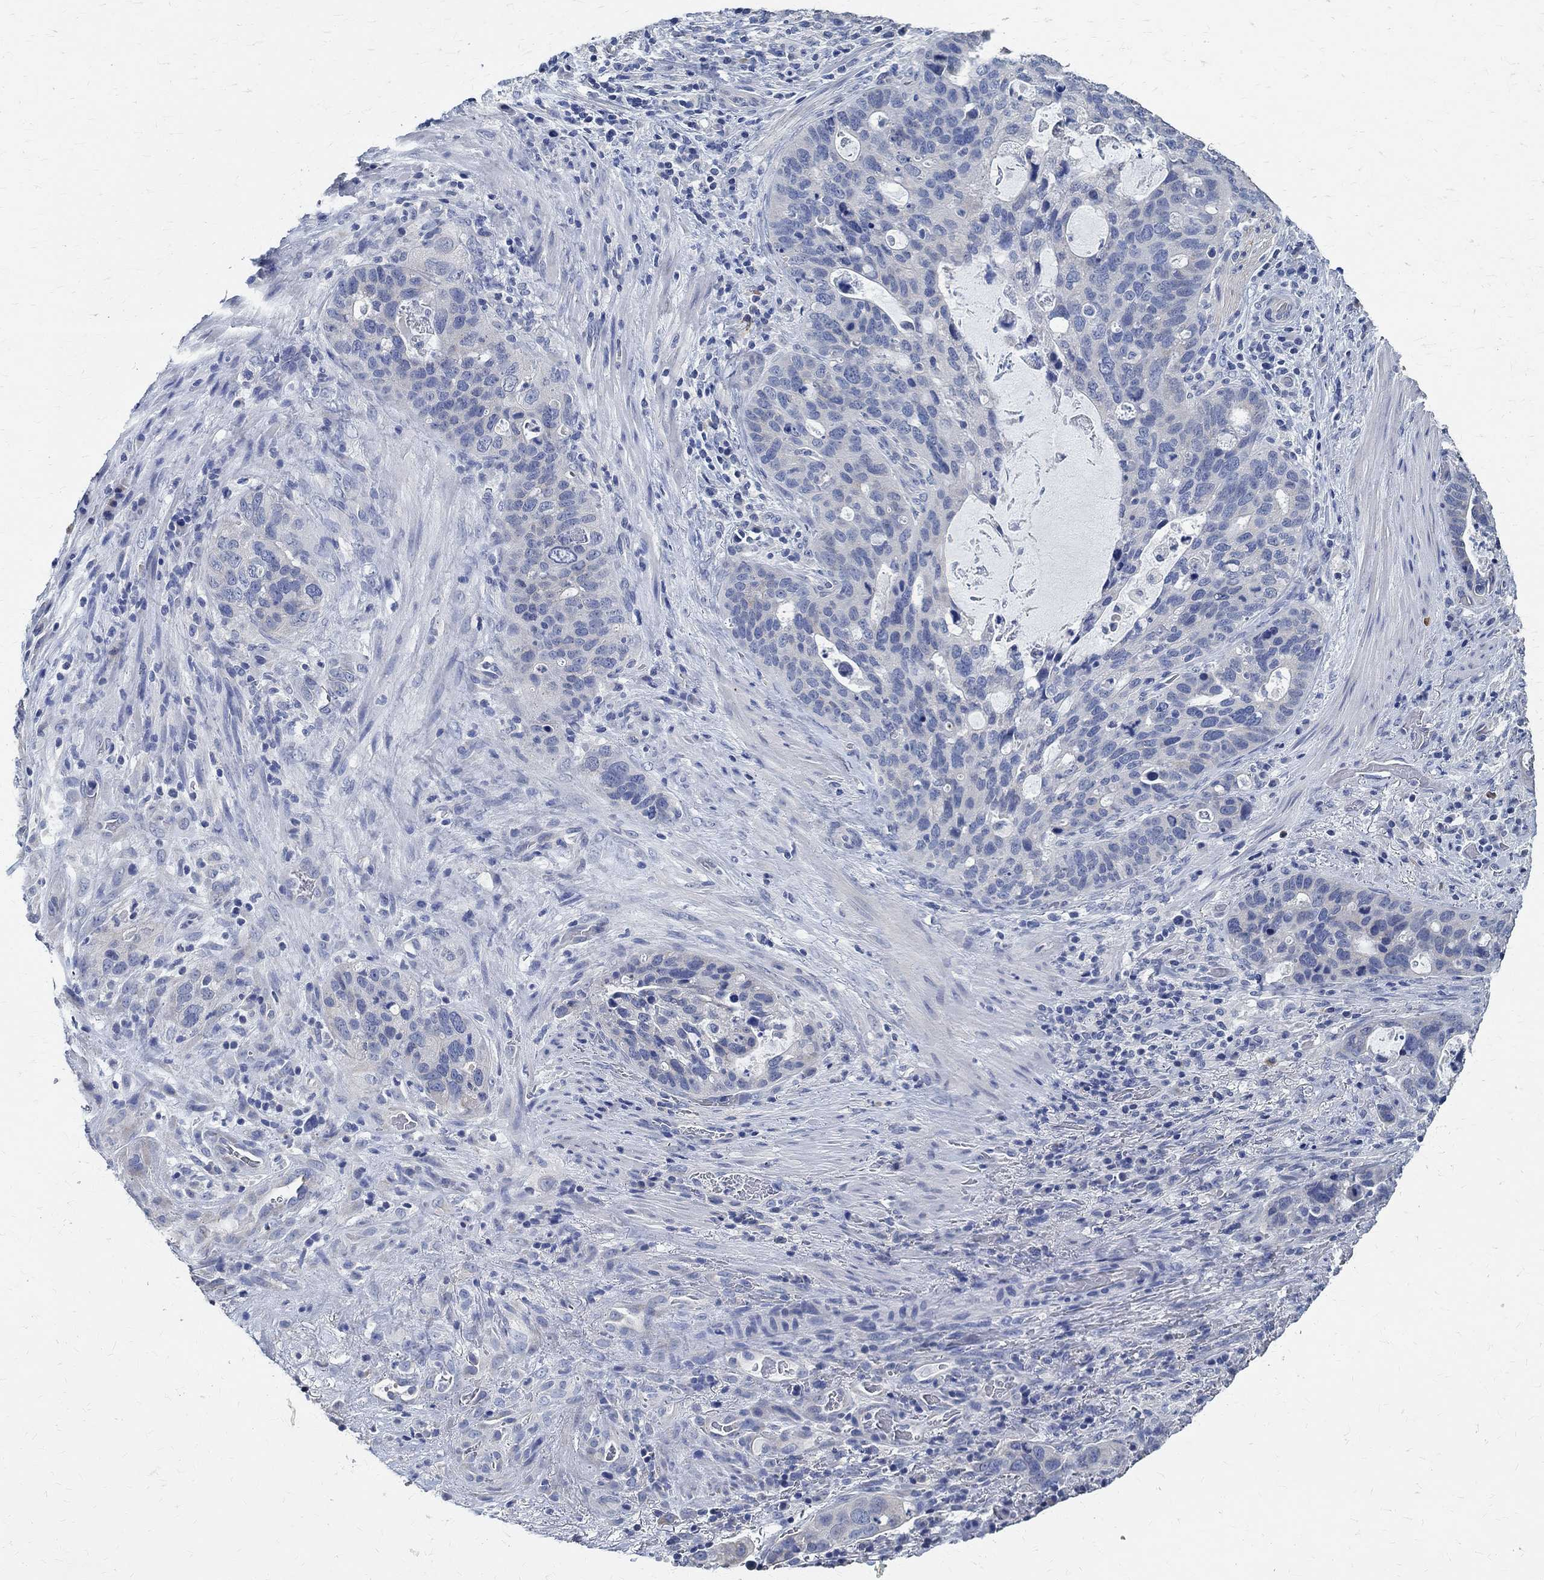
{"staining": {"intensity": "negative", "quantity": "none", "location": "none"}, "tissue": "stomach cancer", "cell_type": "Tumor cells", "image_type": "cancer", "snomed": [{"axis": "morphology", "description": "Adenocarcinoma, NOS"}, {"axis": "topography", "description": "Stomach"}], "caption": "Immunohistochemical staining of human stomach adenocarcinoma exhibits no significant positivity in tumor cells.", "gene": "PRX", "patient": {"sex": "male", "age": 54}}